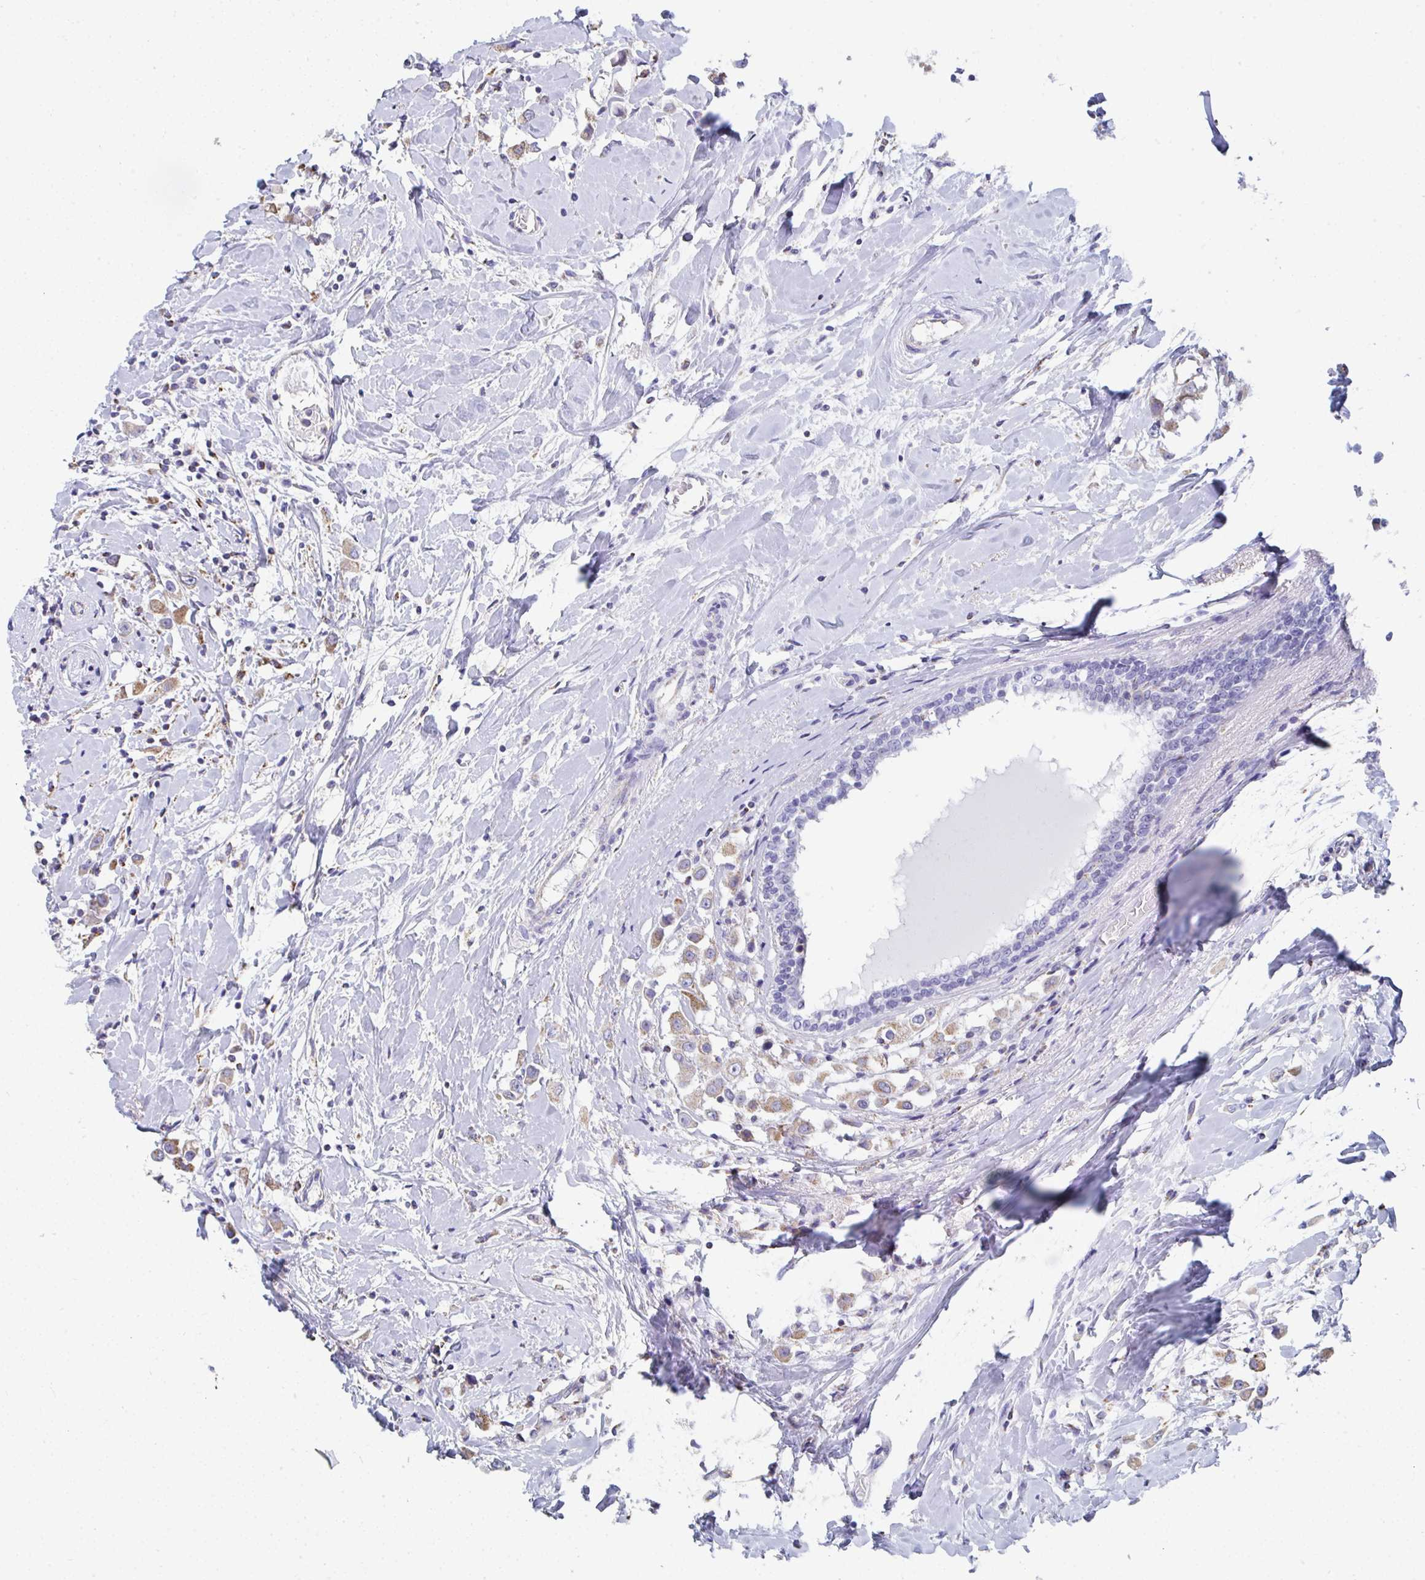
{"staining": {"intensity": "moderate", "quantity": "25%-75%", "location": "cytoplasmic/membranous"}, "tissue": "breast cancer", "cell_type": "Tumor cells", "image_type": "cancer", "snomed": [{"axis": "morphology", "description": "Duct carcinoma"}, {"axis": "topography", "description": "Breast"}], "caption": "Immunohistochemistry staining of intraductal carcinoma (breast), which exhibits medium levels of moderate cytoplasmic/membranous expression in approximately 25%-75% of tumor cells indicating moderate cytoplasmic/membranous protein positivity. The staining was performed using DAB (3,3'-diaminobenzidine) (brown) for protein detection and nuclei were counterstained in hematoxylin (blue).", "gene": "MGAM2", "patient": {"sex": "female", "age": 61}}